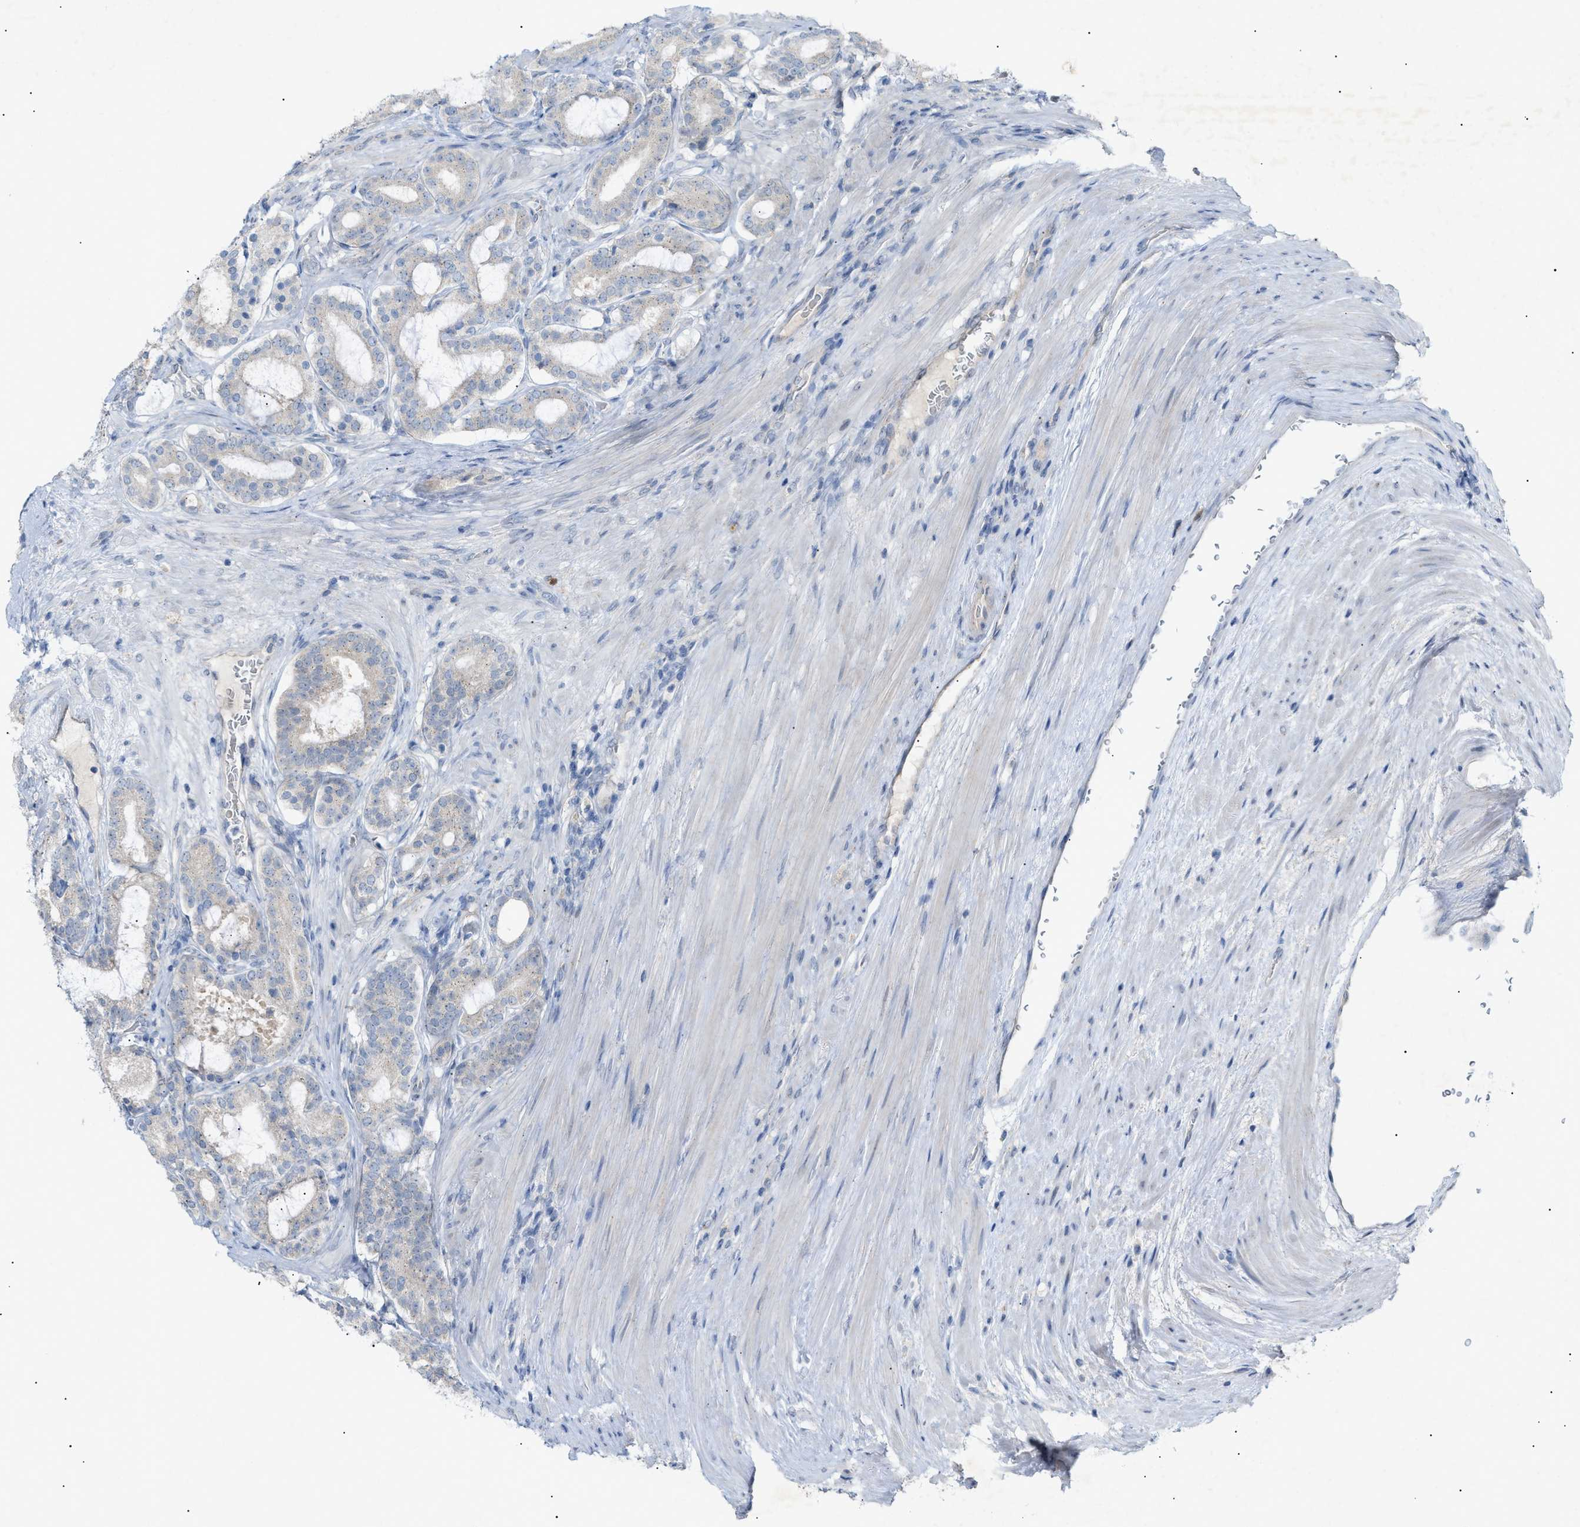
{"staining": {"intensity": "negative", "quantity": "none", "location": "none"}, "tissue": "prostate cancer", "cell_type": "Tumor cells", "image_type": "cancer", "snomed": [{"axis": "morphology", "description": "Adenocarcinoma, High grade"}, {"axis": "topography", "description": "Prostate"}], "caption": "Immunohistochemistry (IHC) of prostate cancer shows no positivity in tumor cells.", "gene": "SLC25A31", "patient": {"sex": "male", "age": 60}}